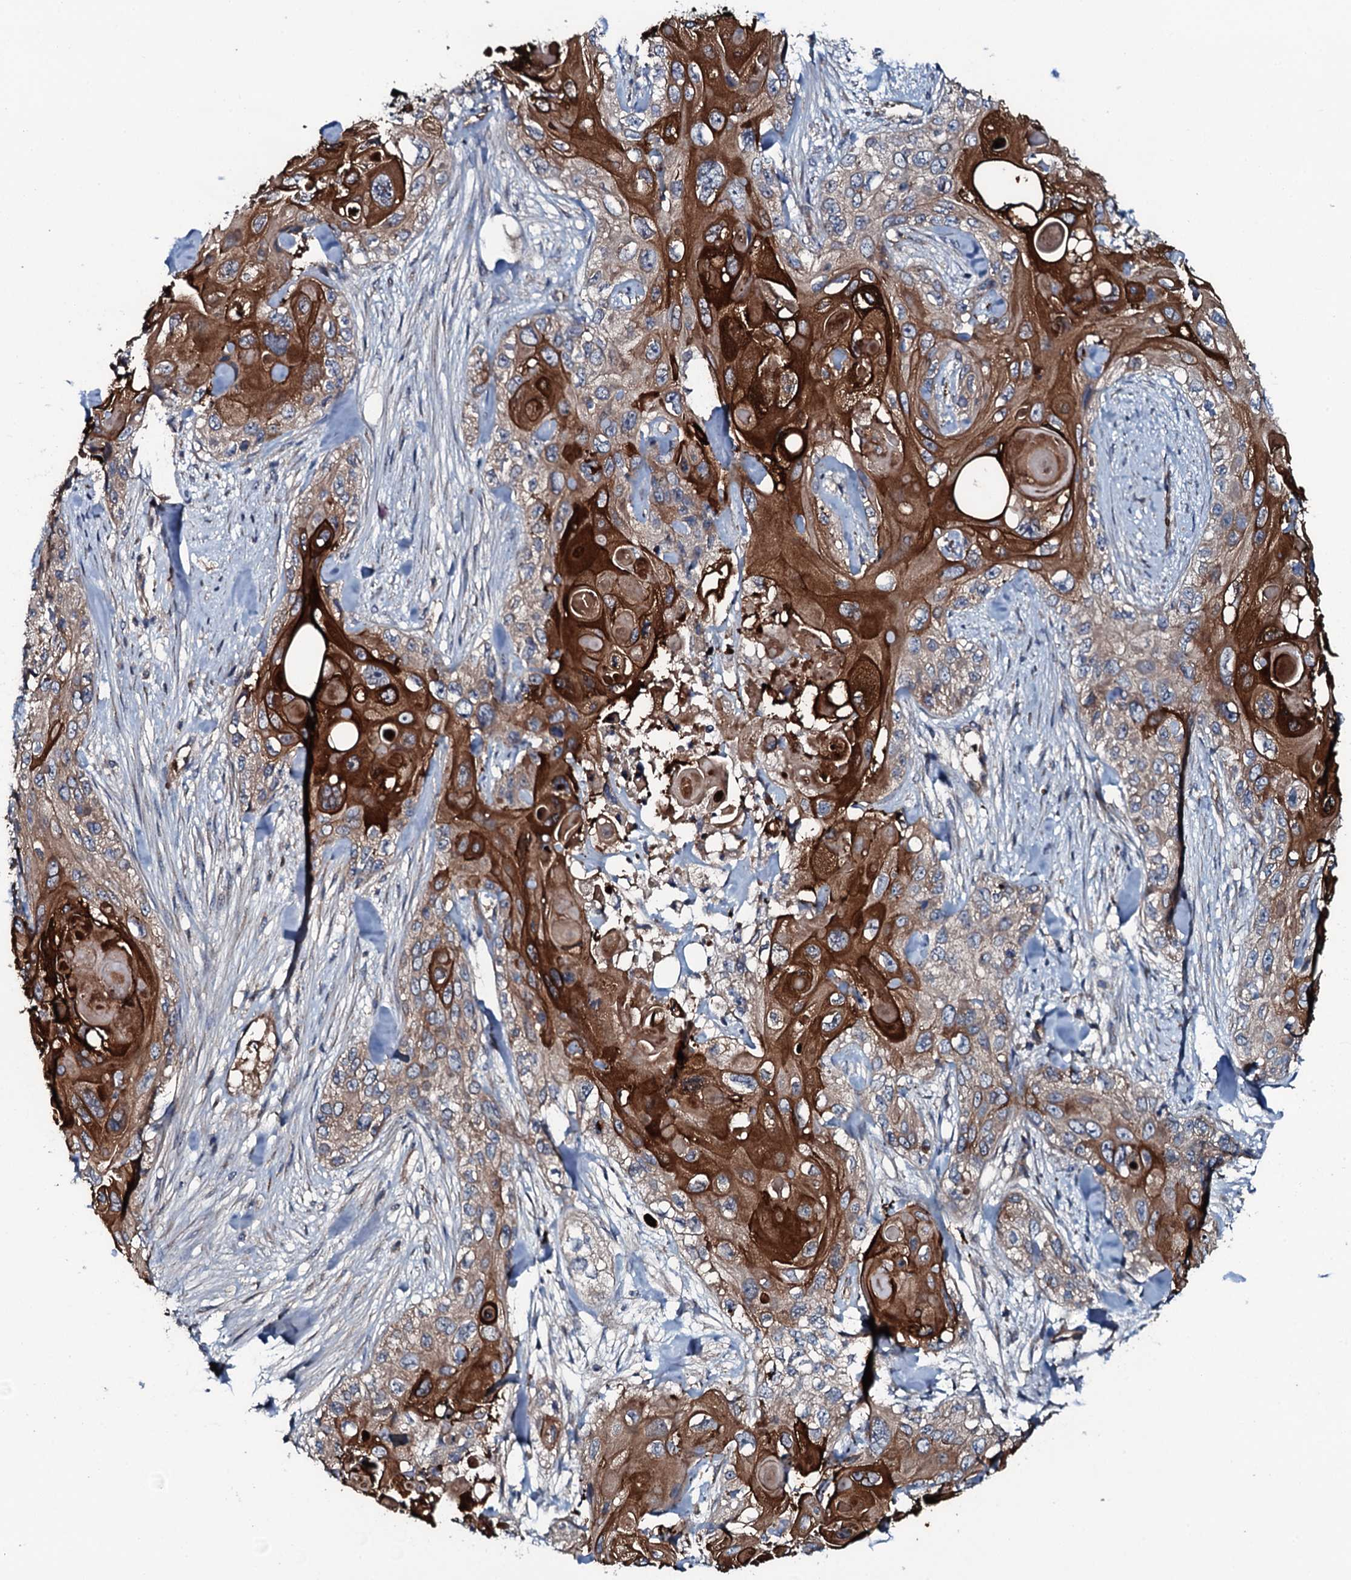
{"staining": {"intensity": "strong", "quantity": "25%-75%", "location": "cytoplasmic/membranous"}, "tissue": "skin cancer", "cell_type": "Tumor cells", "image_type": "cancer", "snomed": [{"axis": "morphology", "description": "Normal tissue, NOS"}, {"axis": "morphology", "description": "Squamous cell carcinoma, NOS"}, {"axis": "topography", "description": "Skin"}], "caption": "This is an image of immunohistochemistry (IHC) staining of skin squamous cell carcinoma, which shows strong staining in the cytoplasmic/membranous of tumor cells.", "gene": "TRIM7", "patient": {"sex": "male", "age": 72}}